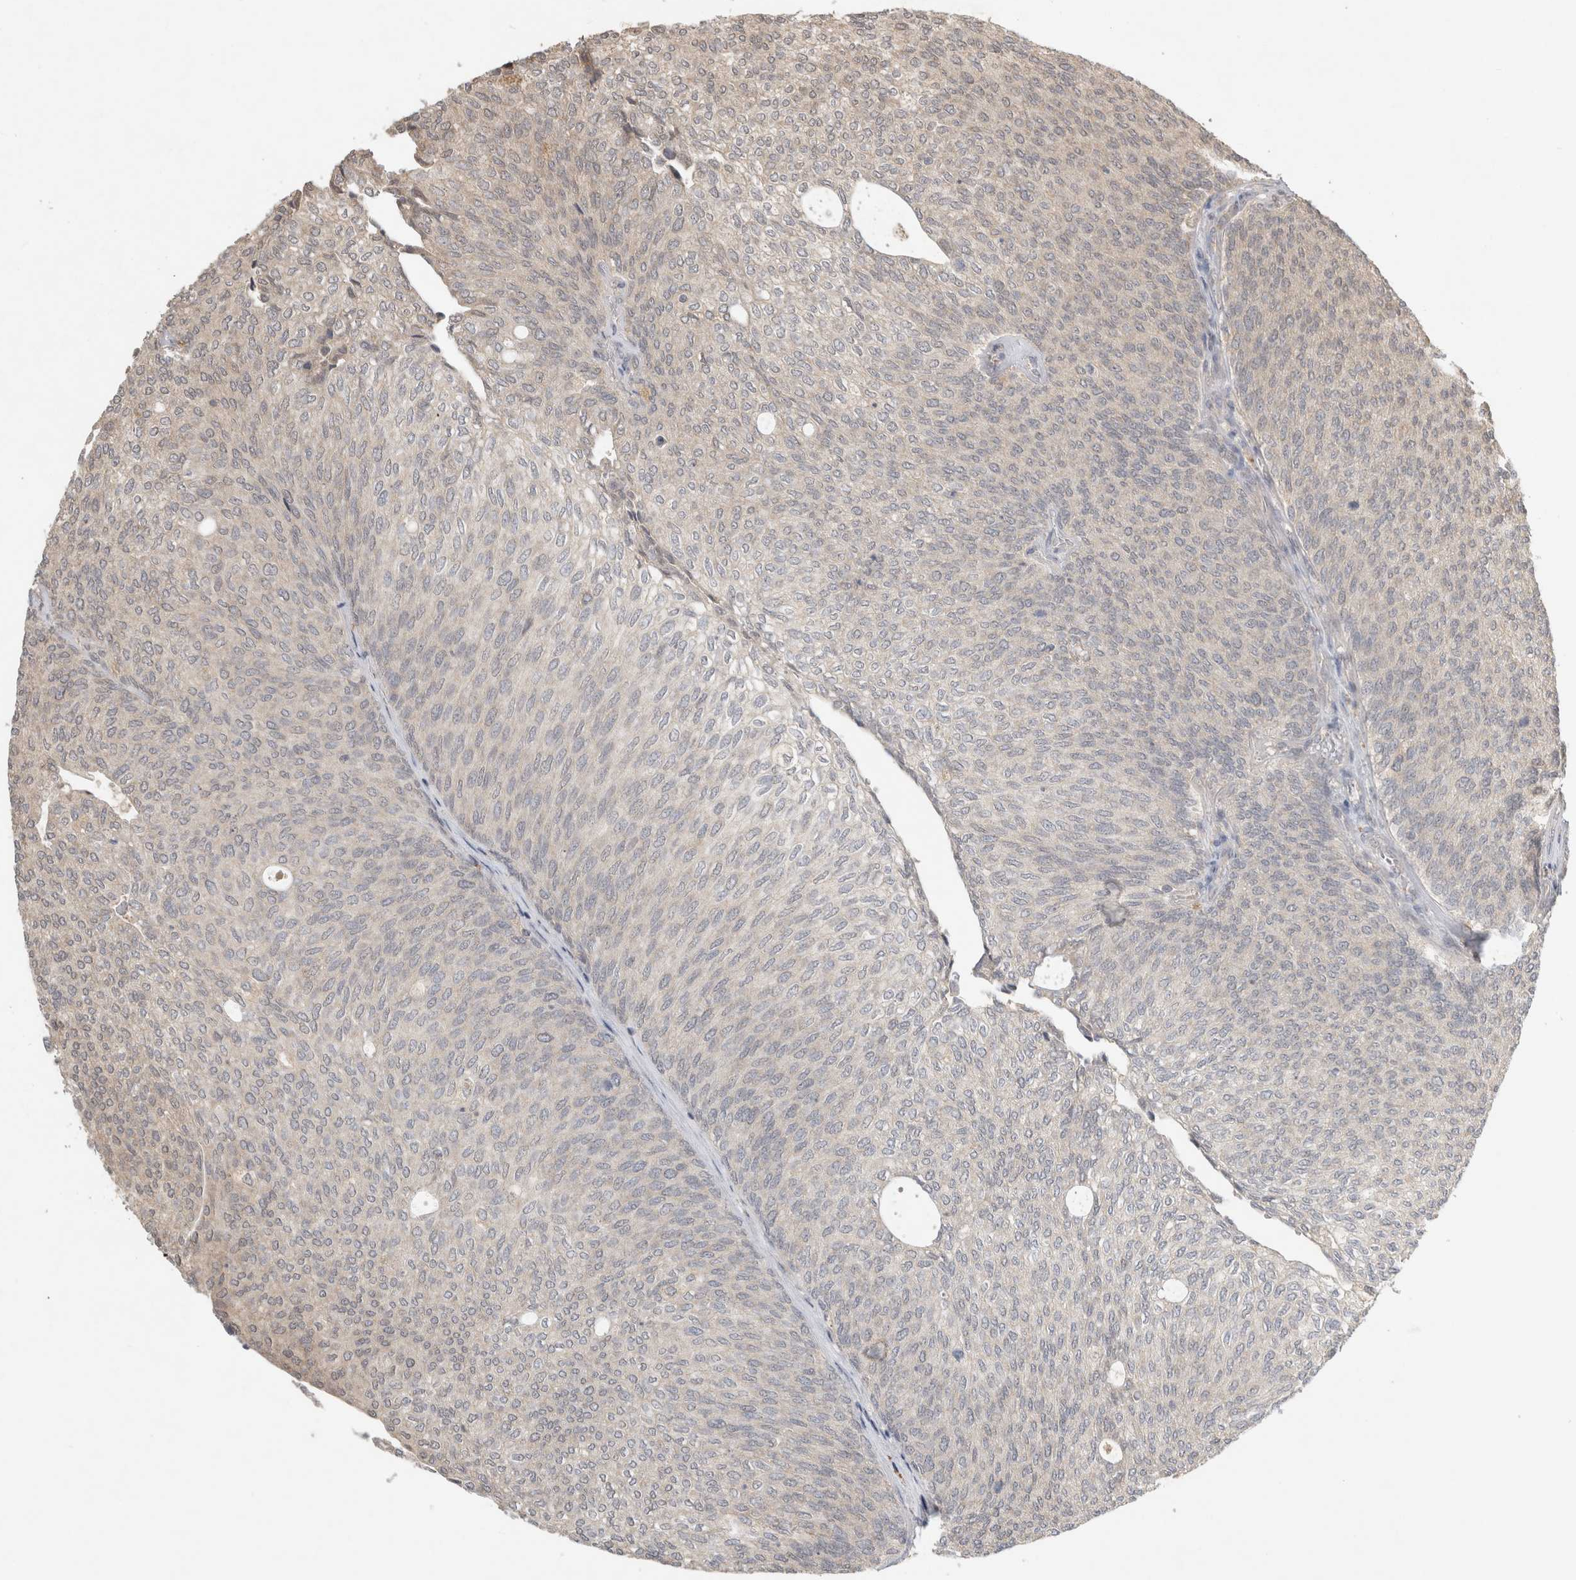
{"staining": {"intensity": "weak", "quantity": "<25%", "location": "cytoplasmic/membranous"}, "tissue": "urothelial cancer", "cell_type": "Tumor cells", "image_type": "cancer", "snomed": [{"axis": "morphology", "description": "Urothelial carcinoma, Low grade"}, {"axis": "topography", "description": "Urinary bladder"}], "caption": "This is an IHC photomicrograph of urothelial carcinoma (low-grade). There is no expression in tumor cells.", "gene": "LOXL2", "patient": {"sex": "female", "age": 79}}